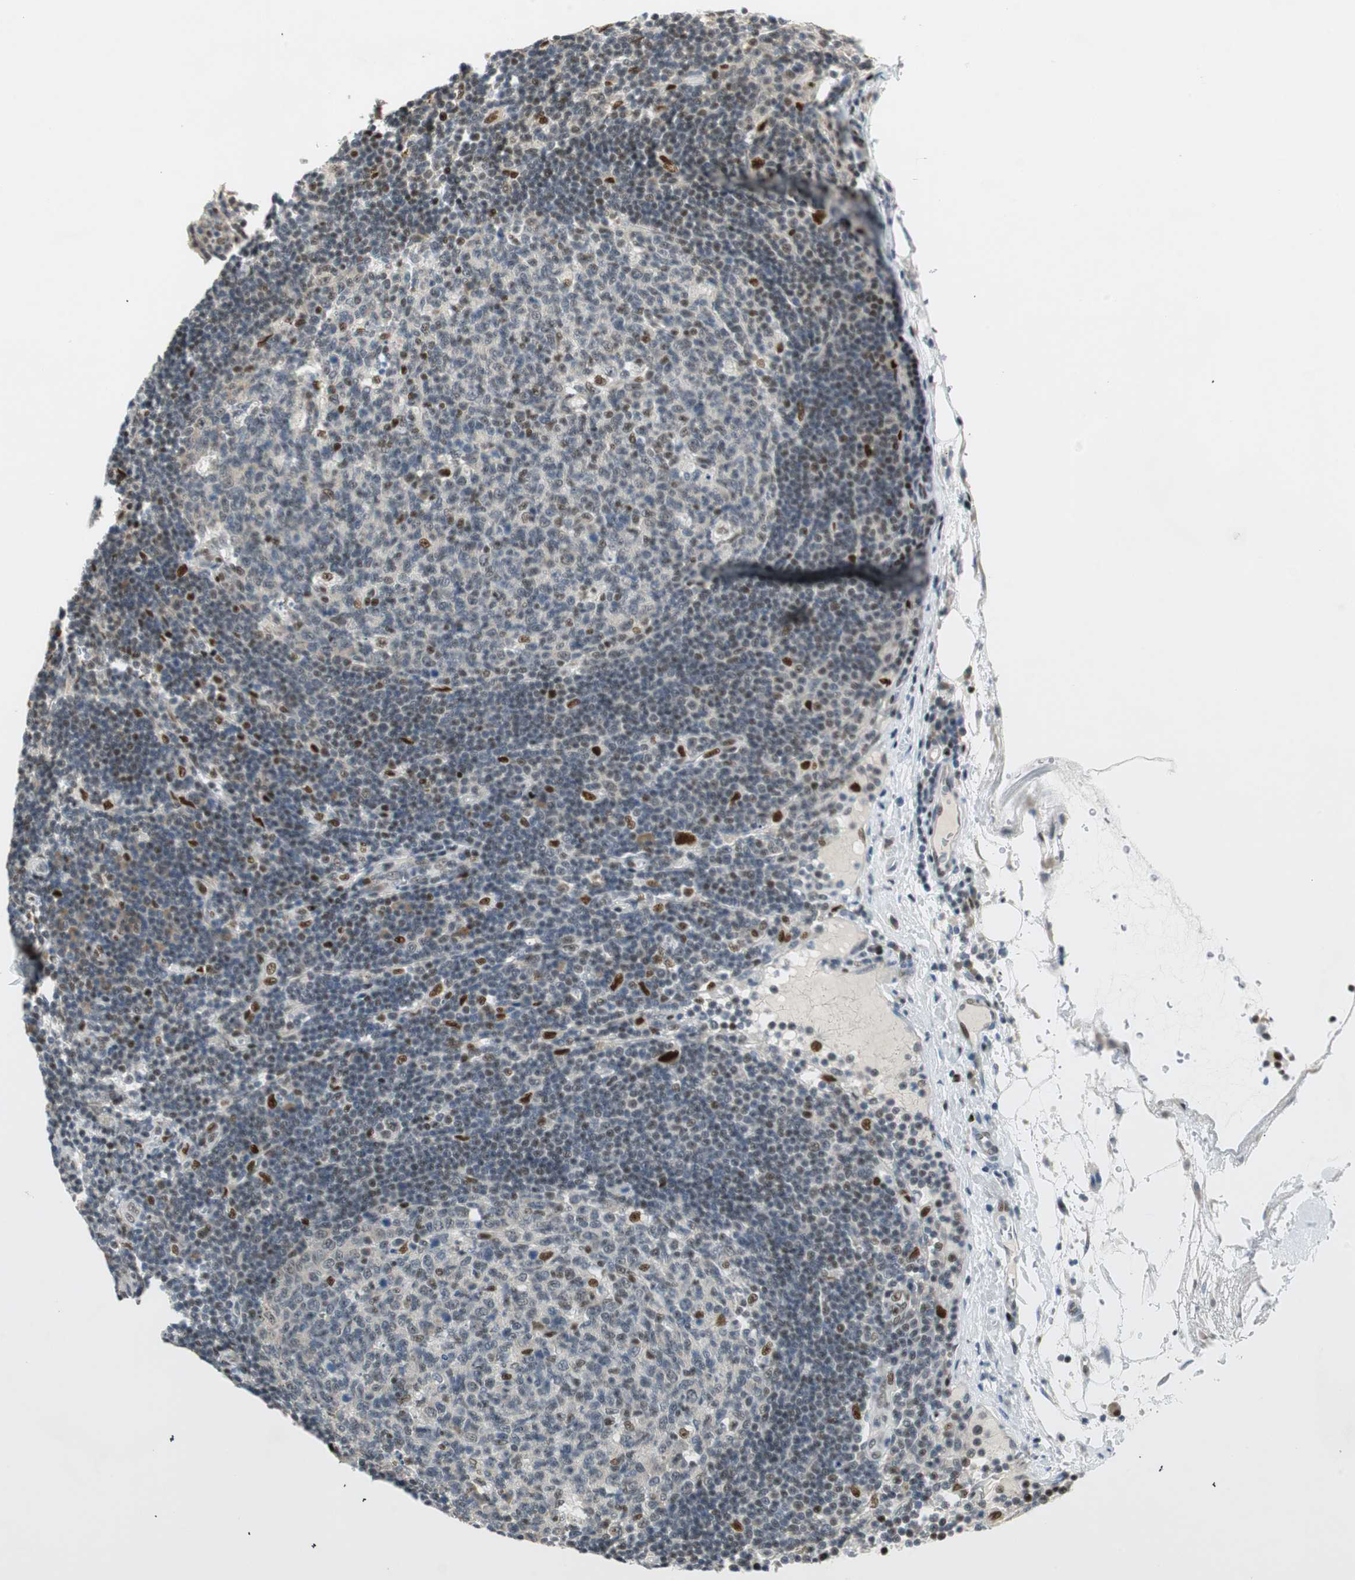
{"staining": {"intensity": "moderate", "quantity": "<25%", "location": "nuclear"}, "tissue": "lymph node", "cell_type": "Germinal center cells", "image_type": "normal", "snomed": [{"axis": "morphology", "description": "Normal tissue, NOS"}, {"axis": "morphology", "description": "Squamous cell carcinoma, metastatic, NOS"}, {"axis": "topography", "description": "Lymph node"}], "caption": "This micrograph shows immunohistochemistry staining of normal lymph node, with low moderate nuclear staining in about <25% of germinal center cells.", "gene": "MSX2", "patient": {"sex": "female", "age": 53}}